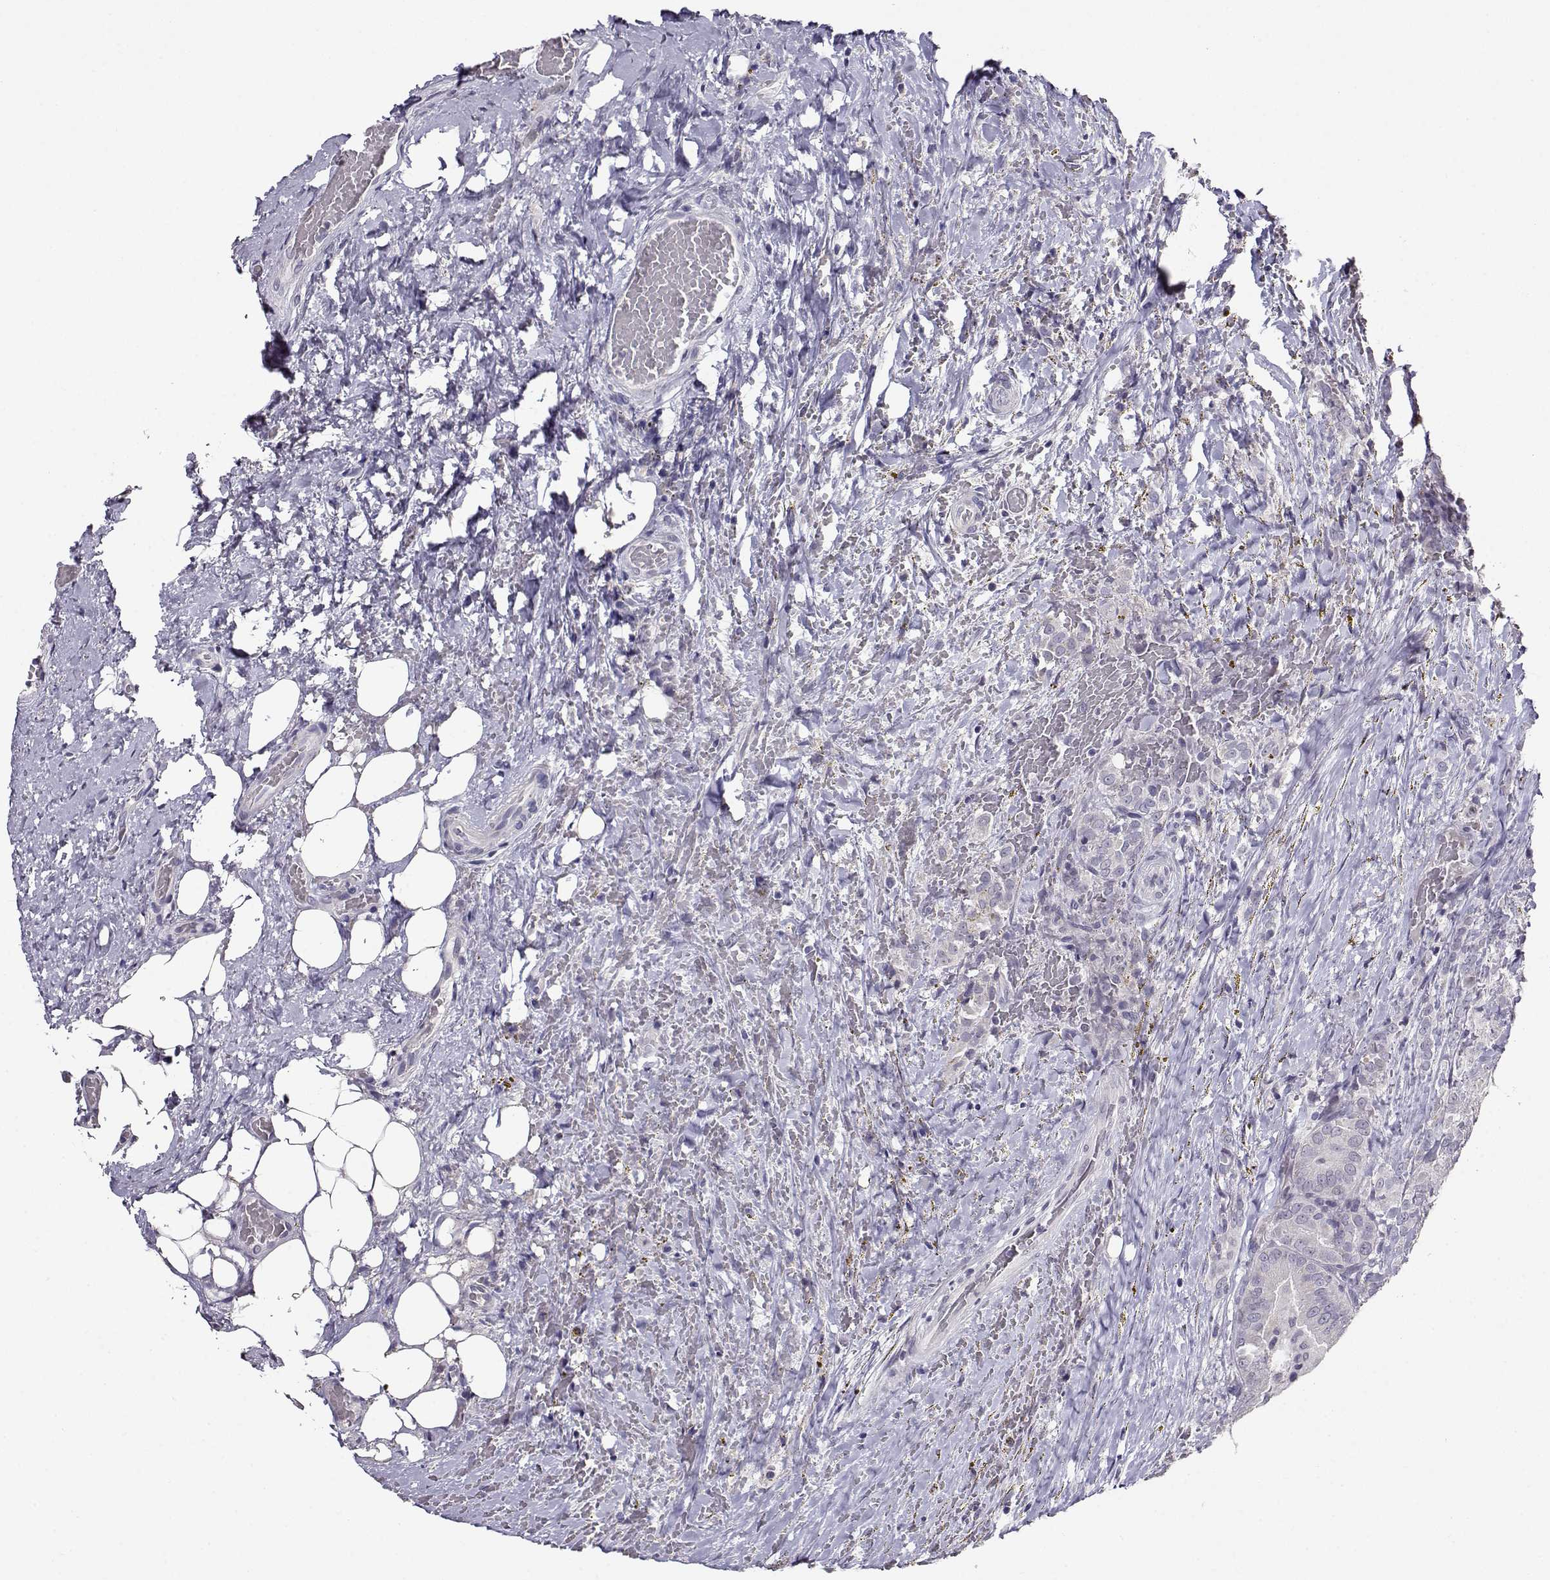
{"staining": {"intensity": "negative", "quantity": "none", "location": "none"}, "tissue": "thyroid cancer", "cell_type": "Tumor cells", "image_type": "cancer", "snomed": [{"axis": "morphology", "description": "Papillary adenocarcinoma, NOS"}, {"axis": "topography", "description": "Thyroid gland"}], "caption": "DAB immunohistochemical staining of human thyroid cancer shows no significant staining in tumor cells. Brightfield microscopy of immunohistochemistry stained with DAB (3,3'-diaminobenzidine) (brown) and hematoxylin (blue), captured at high magnification.", "gene": "RHOXF2", "patient": {"sex": "male", "age": 61}}